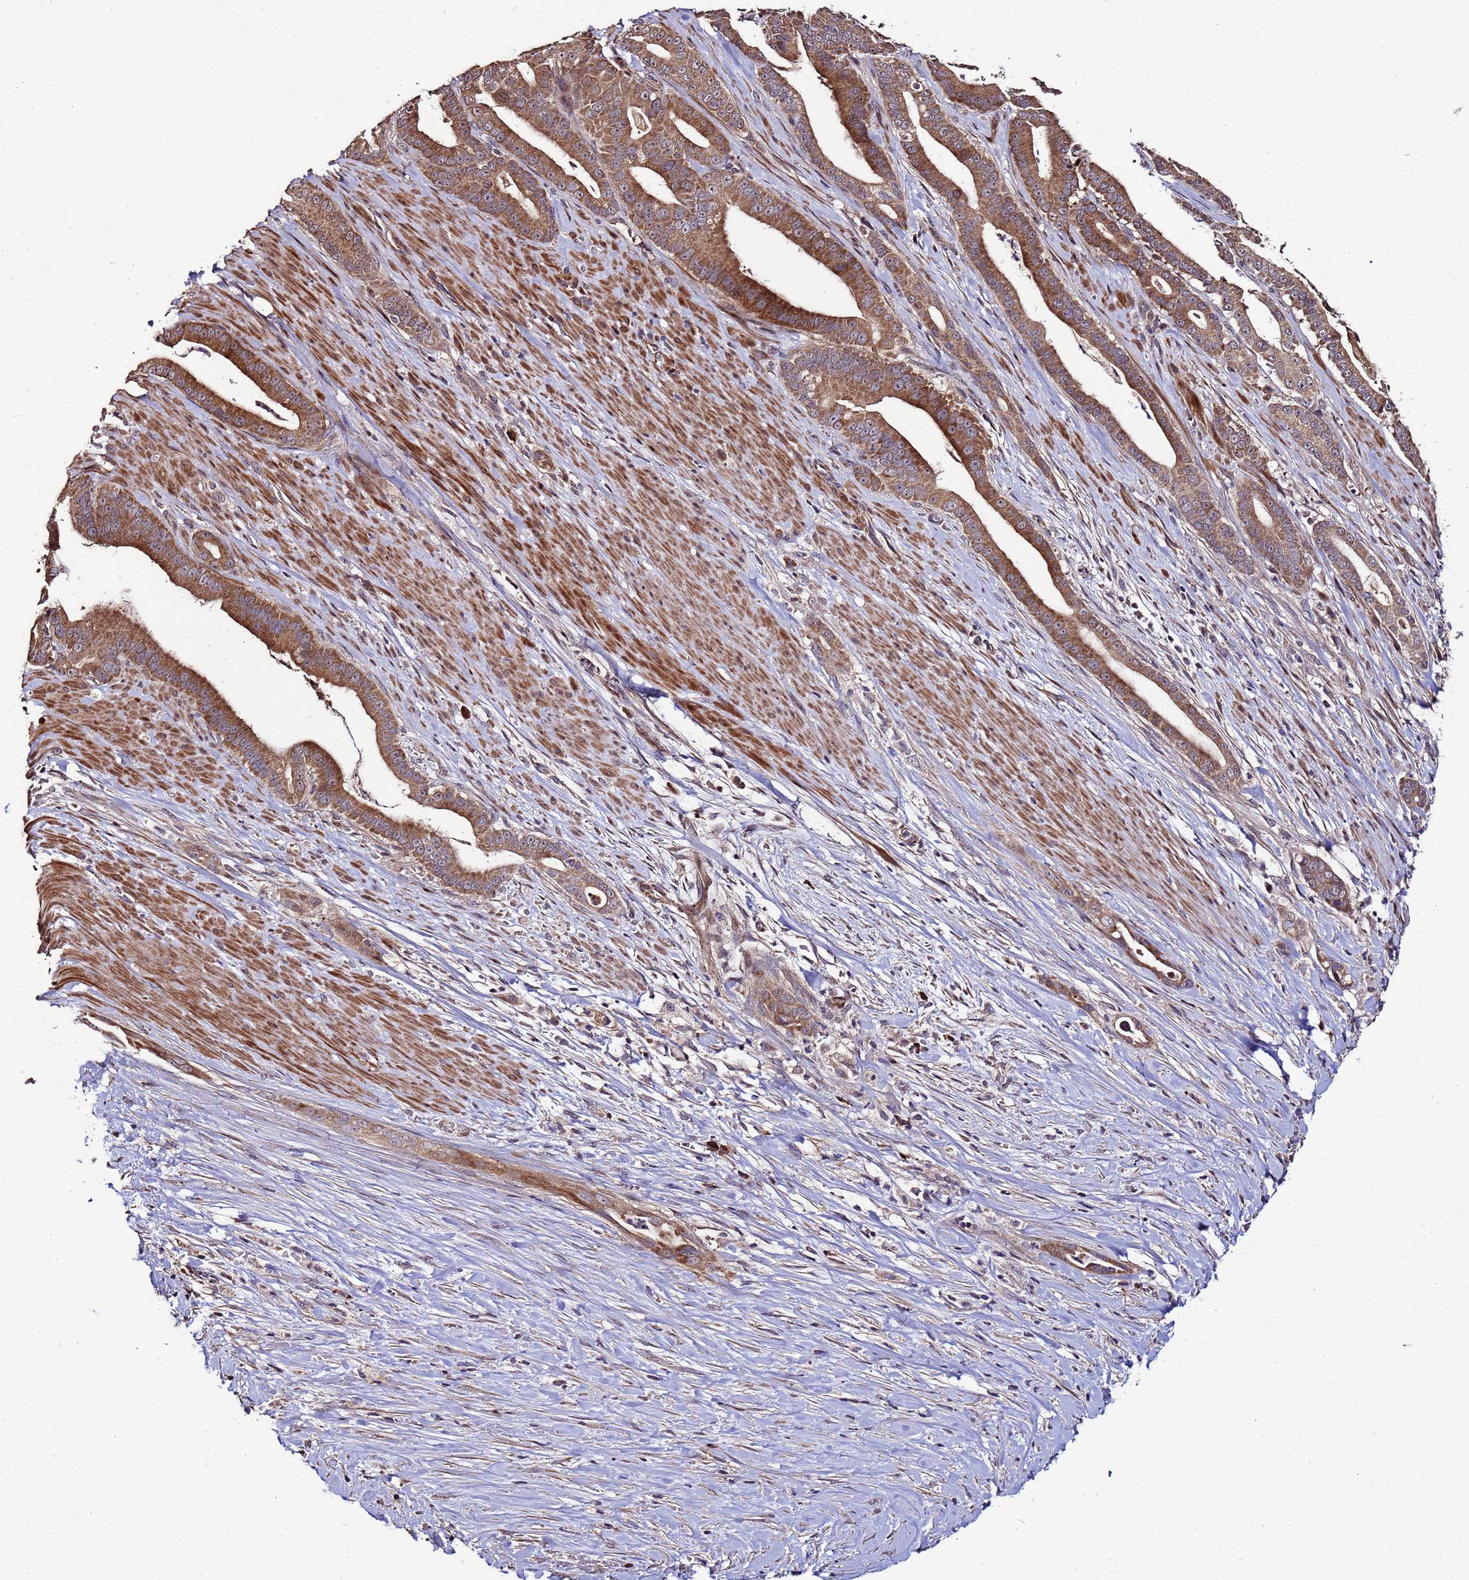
{"staining": {"intensity": "moderate", "quantity": ">75%", "location": "cytoplasmic/membranous"}, "tissue": "pancreatic cancer", "cell_type": "Tumor cells", "image_type": "cancer", "snomed": [{"axis": "morphology", "description": "Adenocarcinoma, NOS"}, {"axis": "topography", "description": "Pancreas"}], "caption": "Immunohistochemical staining of human pancreatic cancer (adenocarcinoma) exhibits medium levels of moderate cytoplasmic/membranous staining in approximately >75% of tumor cells.", "gene": "WNK4", "patient": {"sex": "male", "age": 63}}